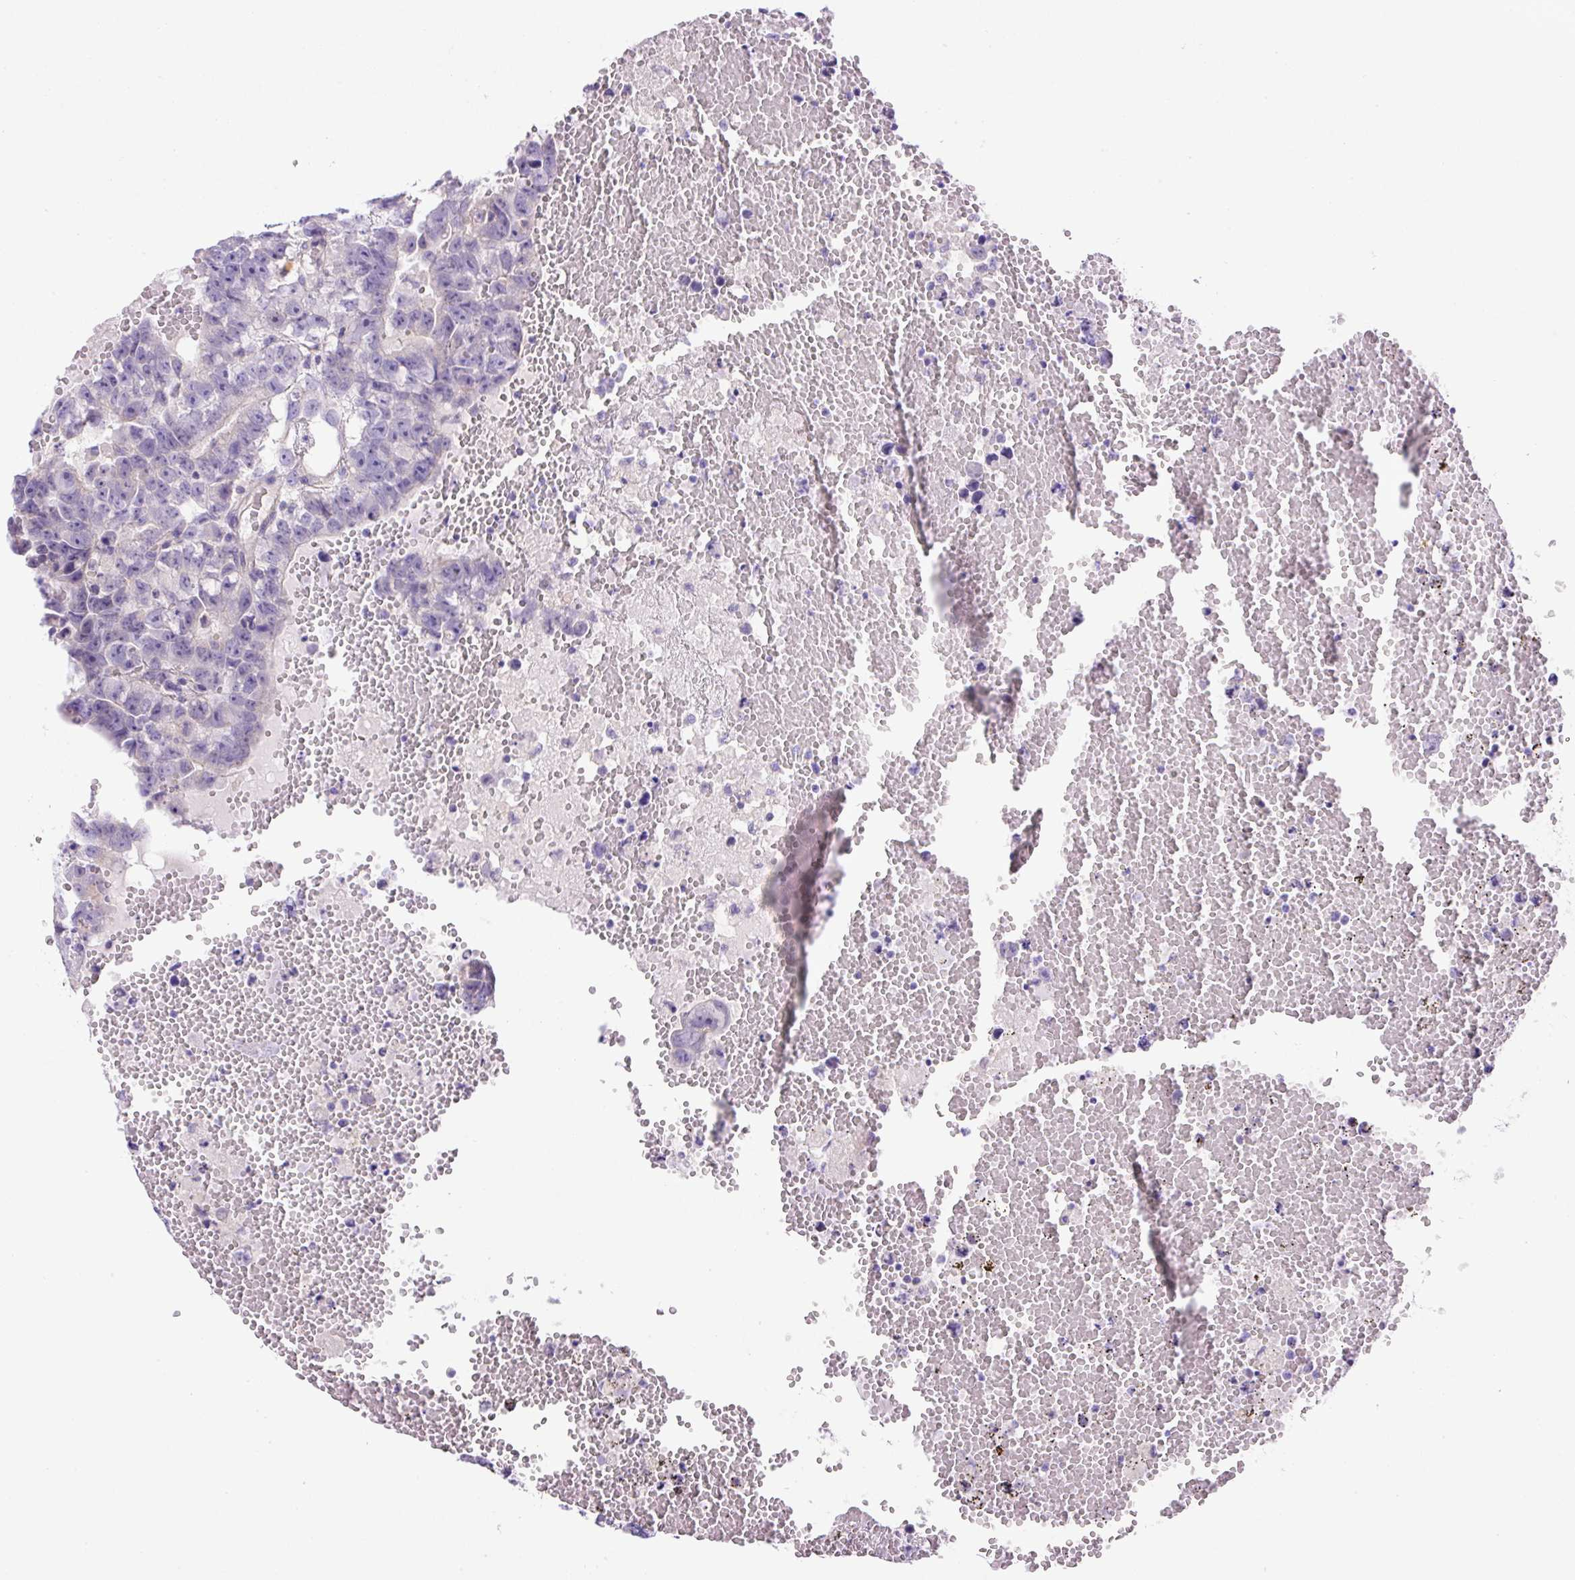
{"staining": {"intensity": "negative", "quantity": "none", "location": "none"}, "tissue": "testis cancer", "cell_type": "Tumor cells", "image_type": "cancer", "snomed": [{"axis": "morphology", "description": "Carcinoma, Embryonal, NOS"}, {"axis": "topography", "description": "Testis"}], "caption": "This is a micrograph of immunohistochemistry staining of testis embryonal carcinoma, which shows no positivity in tumor cells.", "gene": "NPTN", "patient": {"sex": "male", "age": 25}}